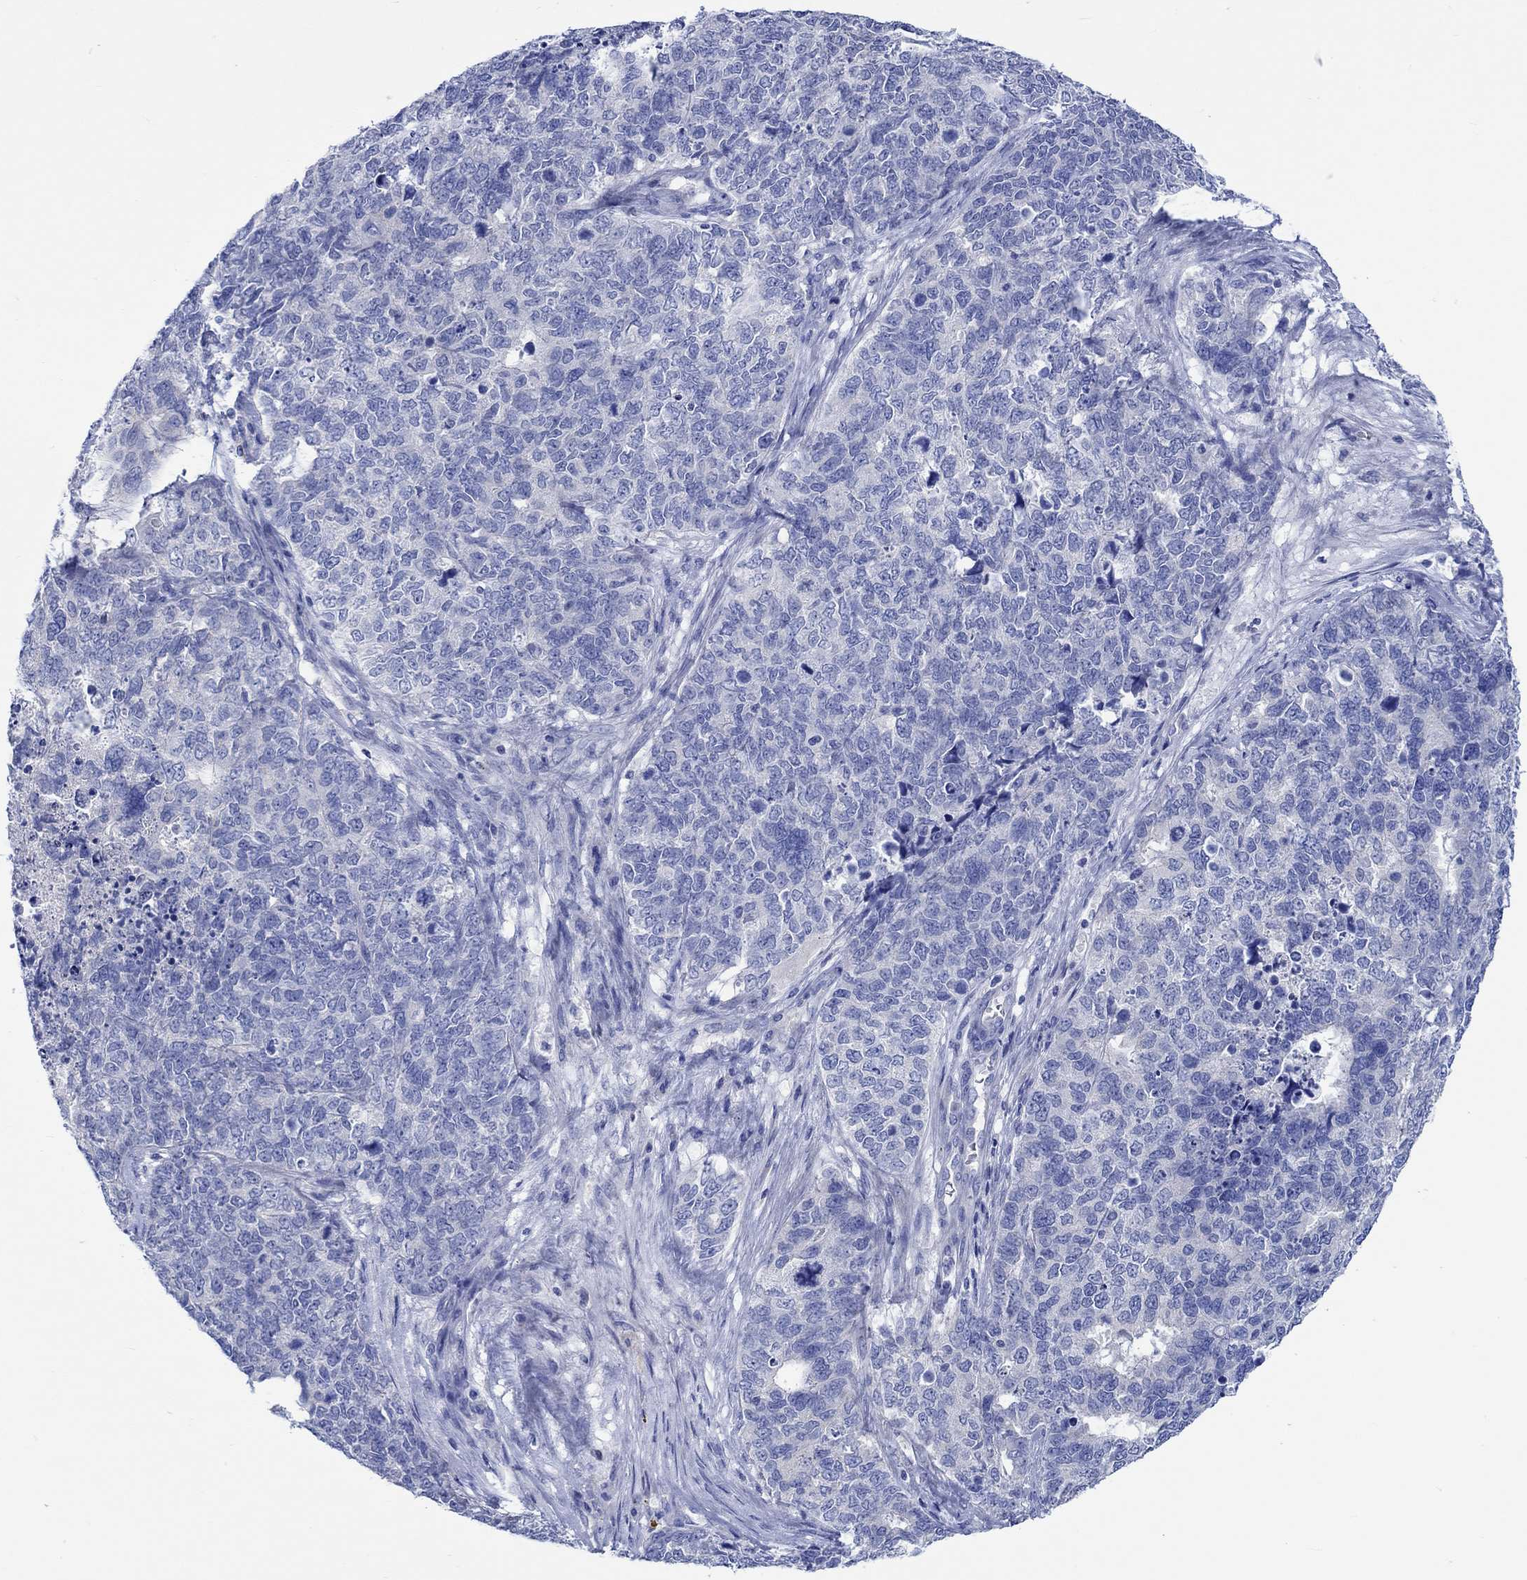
{"staining": {"intensity": "negative", "quantity": "none", "location": "none"}, "tissue": "cervical cancer", "cell_type": "Tumor cells", "image_type": "cancer", "snomed": [{"axis": "morphology", "description": "Squamous cell carcinoma, NOS"}, {"axis": "topography", "description": "Cervix"}], "caption": "IHC of cervical cancer displays no positivity in tumor cells.", "gene": "PTPRN2", "patient": {"sex": "female", "age": 63}}